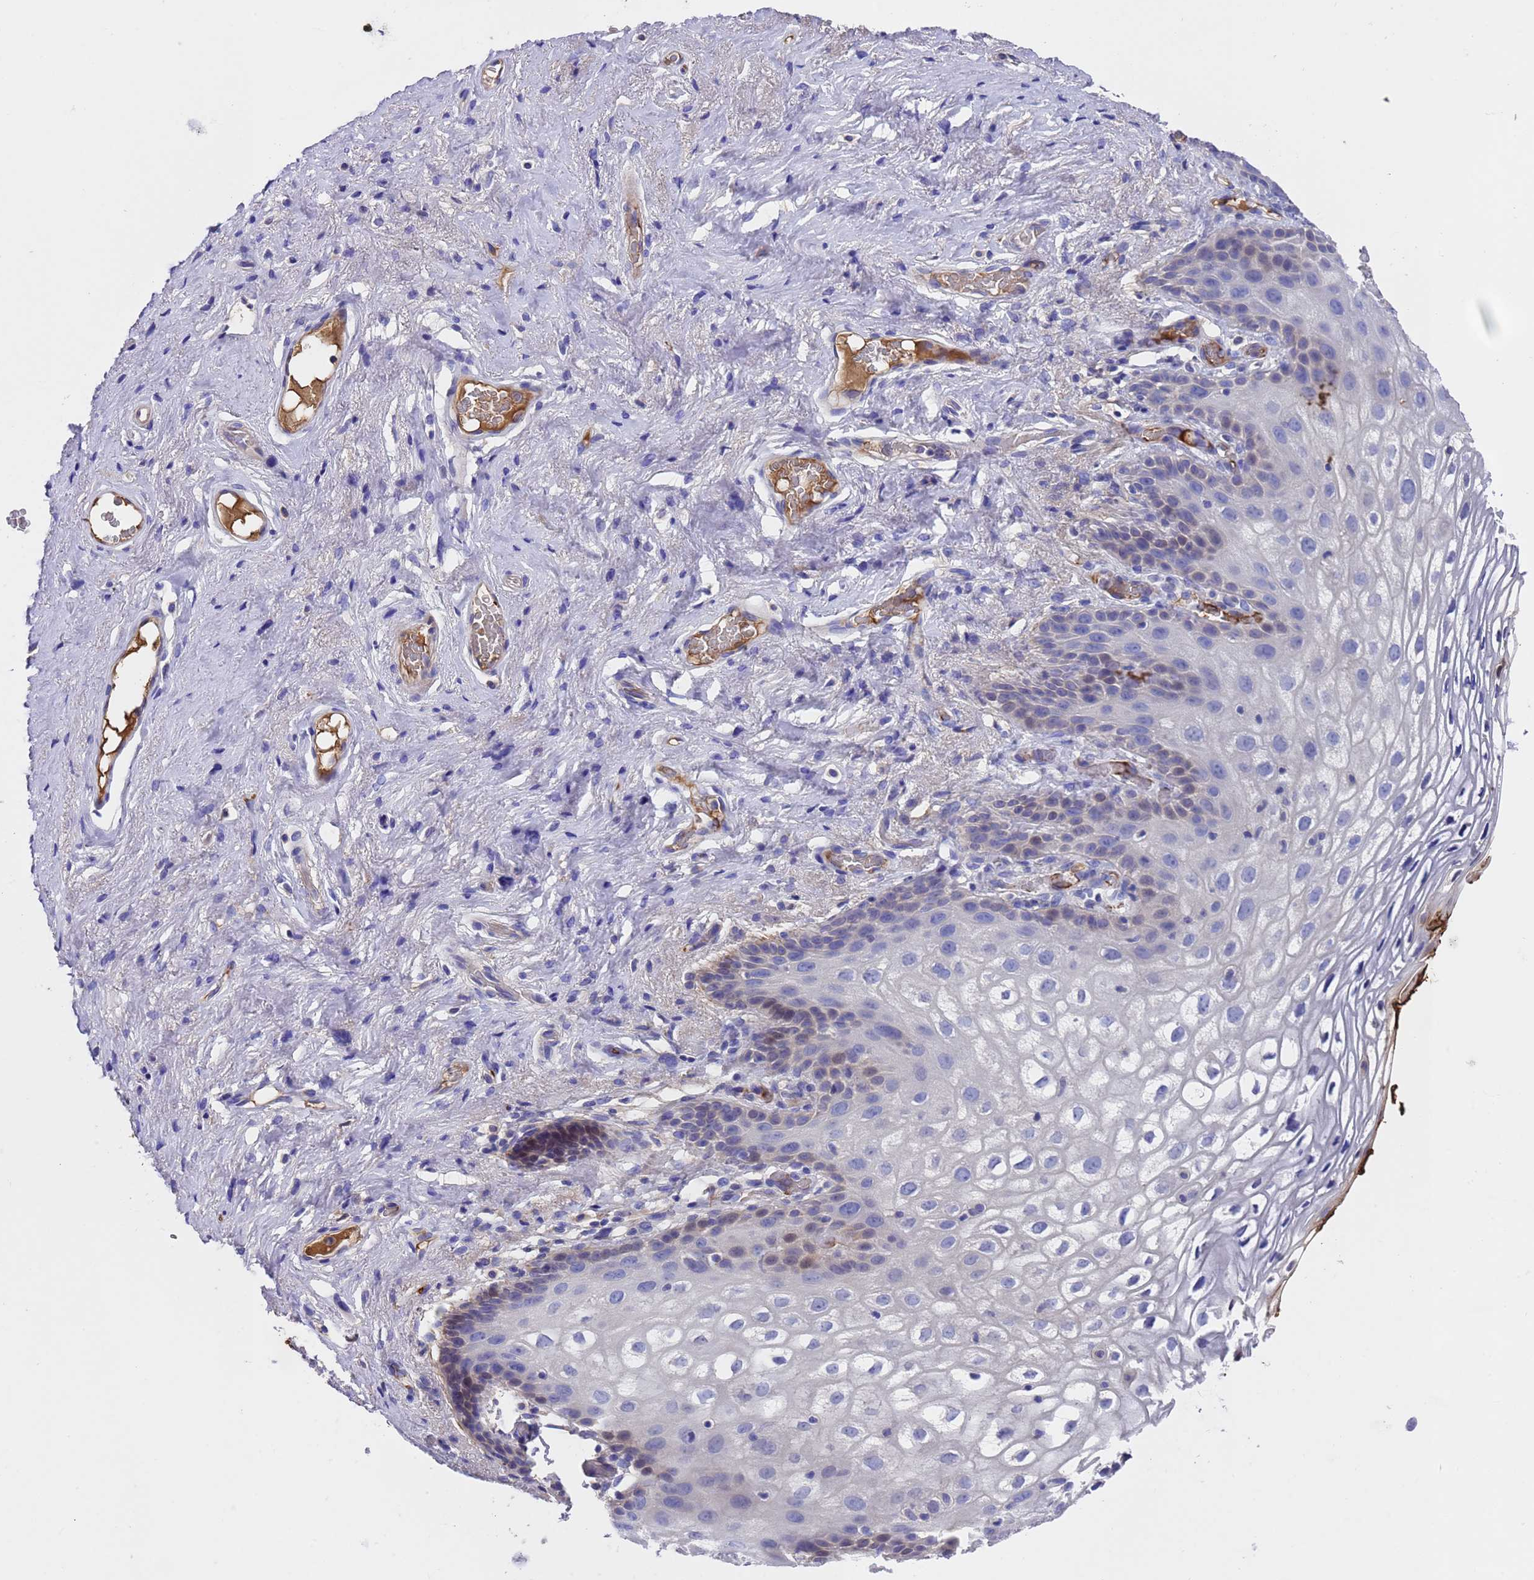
{"staining": {"intensity": "weak", "quantity": "<25%", "location": "cytoplasmic/membranous"}, "tissue": "vagina", "cell_type": "Squamous epithelial cells", "image_type": "normal", "snomed": [{"axis": "morphology", "description": "Normal tissue, NOS"}, {"axis": "topography", "description": "Vagina"}], "caption": "IHC of benign human vagina displays no expression in squamous epithelial cells.", "gene": "ELP6", "patient": {"sex": "female", "age": 68}}